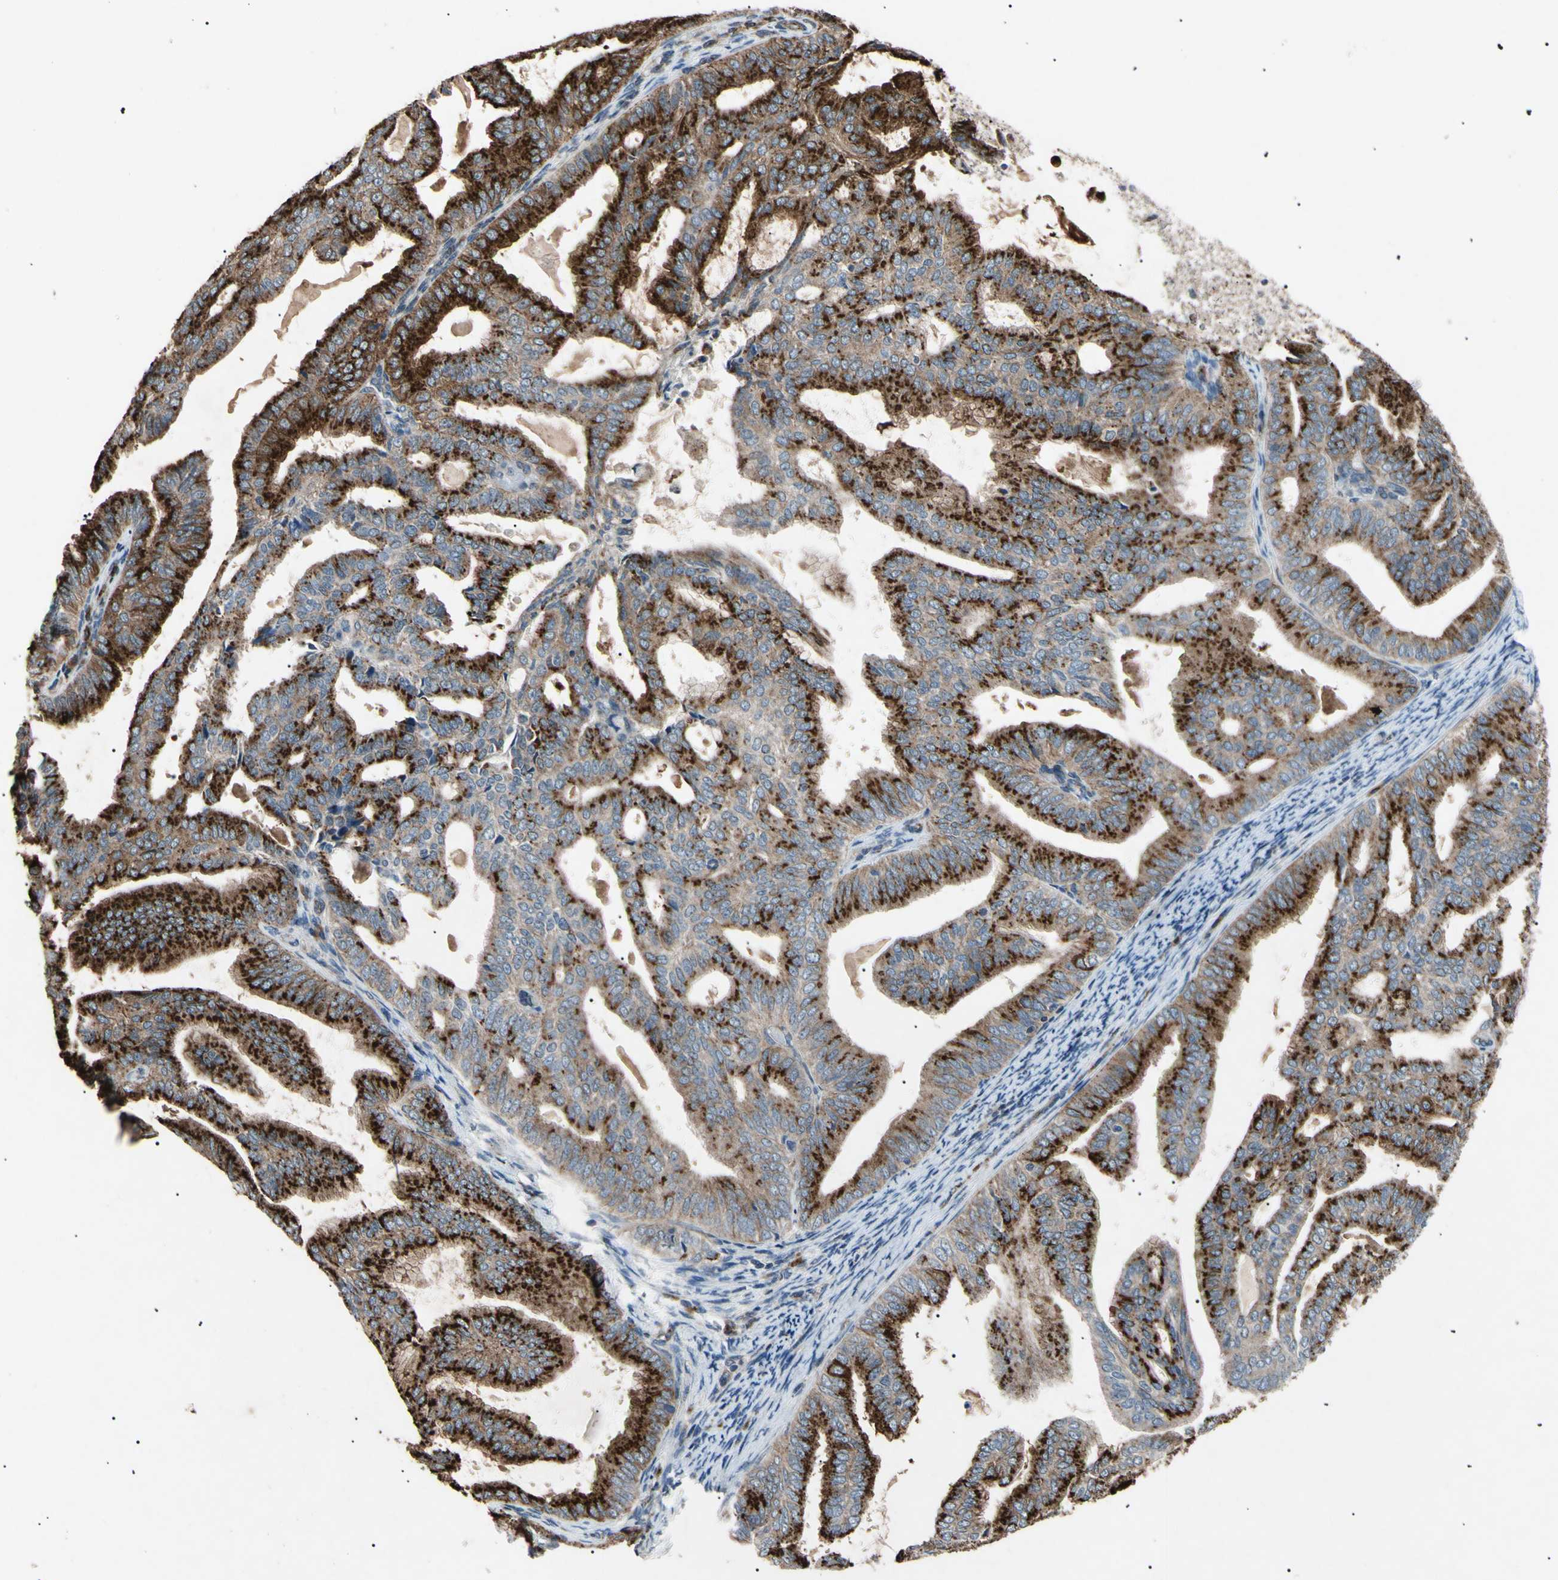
{"staining": {"intensity": "strong", "quantity": ">75%", "location": "cytoplasmic/membranous"}, "tissue": "endometrial cancer", "cell_type": "Tumor cells", "image_type": "cancer", "snomed": [{"axis": "morphology", "description": "Adenocarcinoma, NOS"}, {"axis": "topography", "description": "Endometrium"}], "caption": "Immunohistochemistry (DAB (3,3'-diaminobenzidine)) staining of endometrial cancer shows strong cytoplasmic/membranous protein expression in about >75% of tumor cells. The staining was performed using DAB (3,3'-diaminobenzidine), with brown indicating positive protein expression. Nuclei are stained blue with hematoxylin.", "gene": "TUBB4A", "patient": {"sex": "female", "age": 58}}